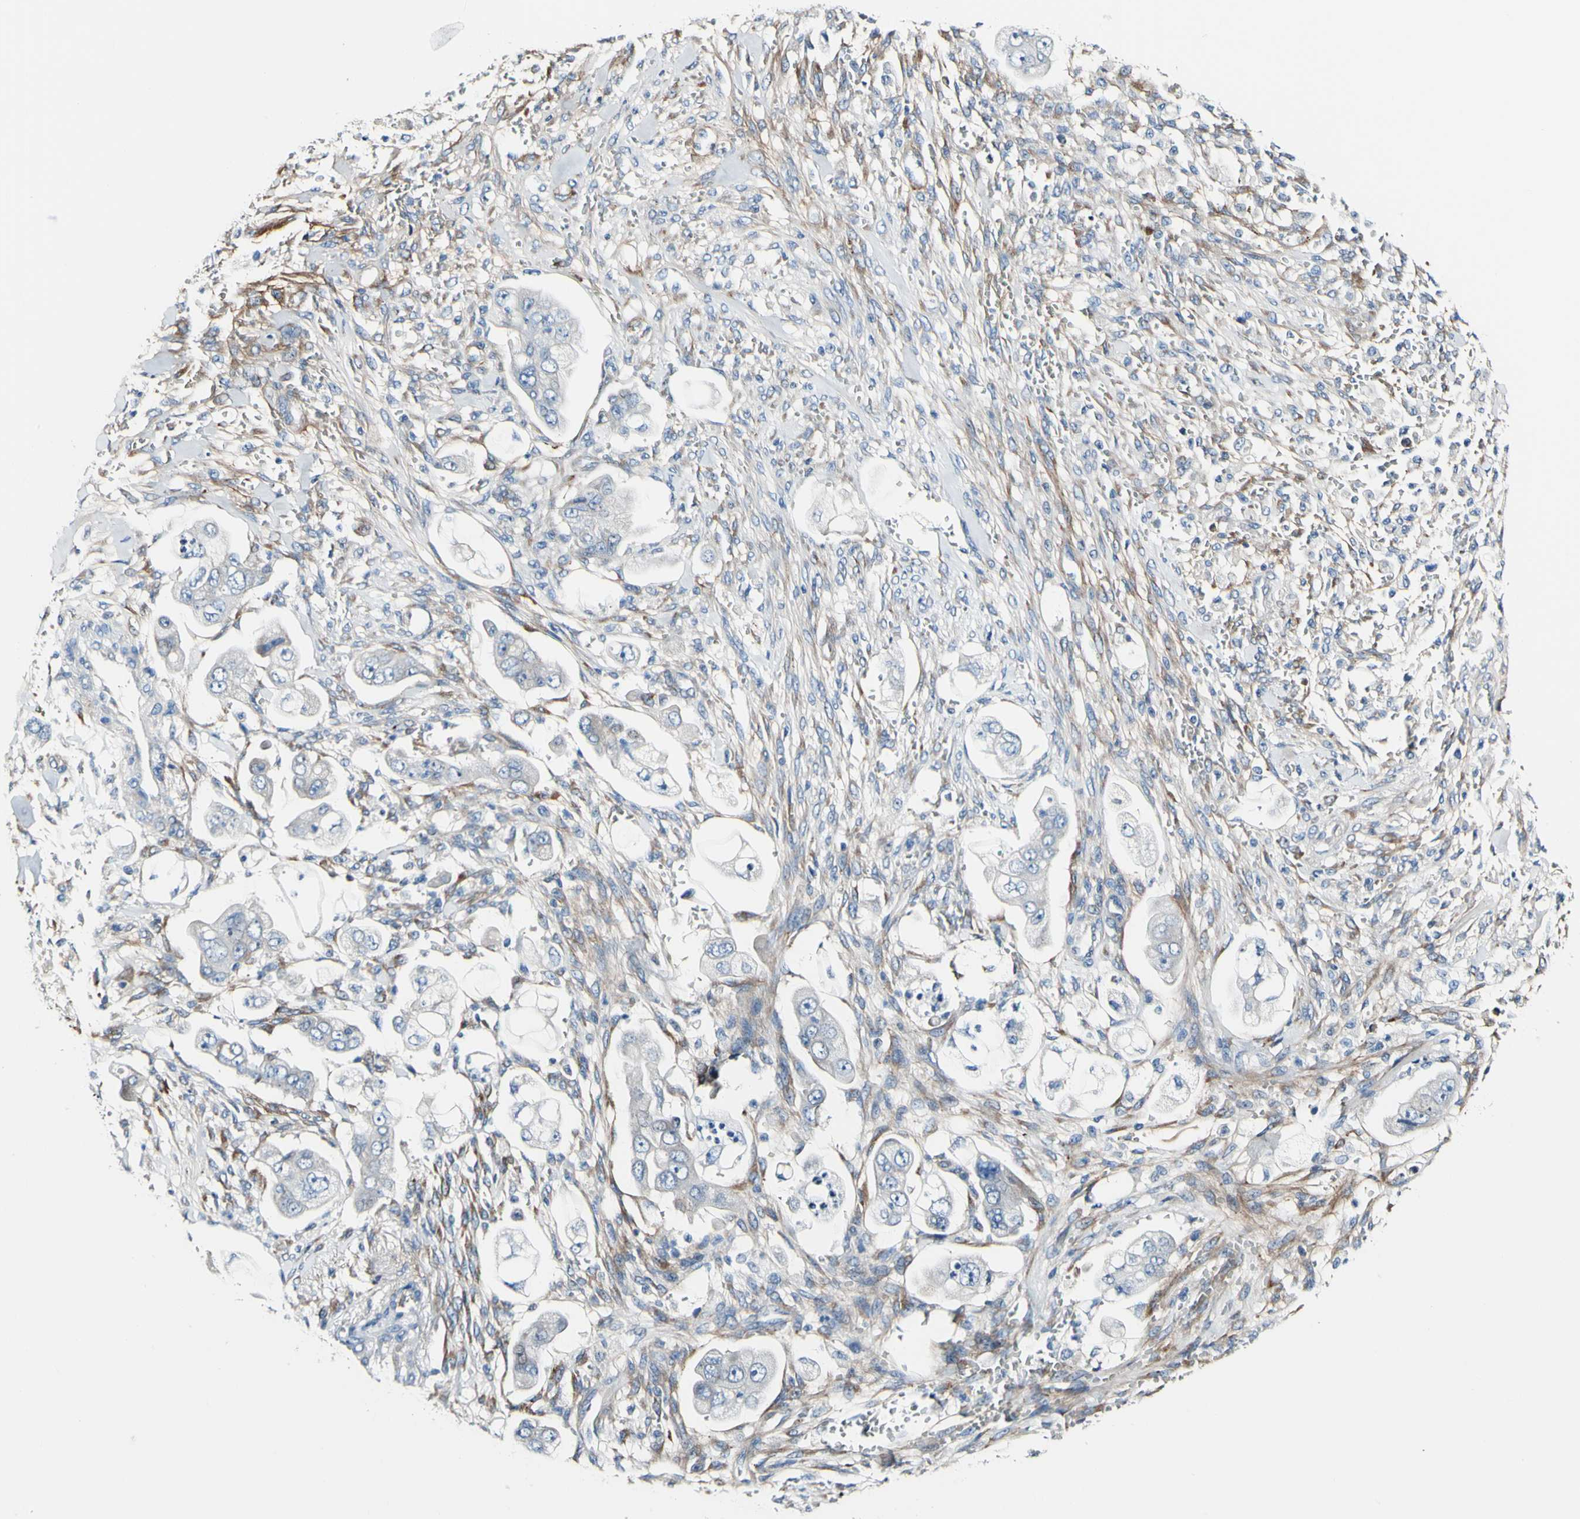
{"staining": {"intensity": "negative", "quantity": "none", "location": "none"}, "tissue": "stomach cancer", "cell_type": "Tumor cells", "image_type": "cancer", "snomed": [{"axis": "morphology", "description": "Adenocarcinoma, NOS"}, {"axis": "topography", "description": "Stomach"}], "caption": "Immunohistochemistry photomicrograph of neoplastic tissue: human stomach adenocarcinoma stained with DAB exhibits no significant protein positivity in tumor cells. (DAB (3,3'-diaminobenzidine) immunohistochemistry (IHC) visualized using brightfield microscopy, high magnification).", "gene": "COL6A3", "patient": {"sex": "male", "age": 62}}